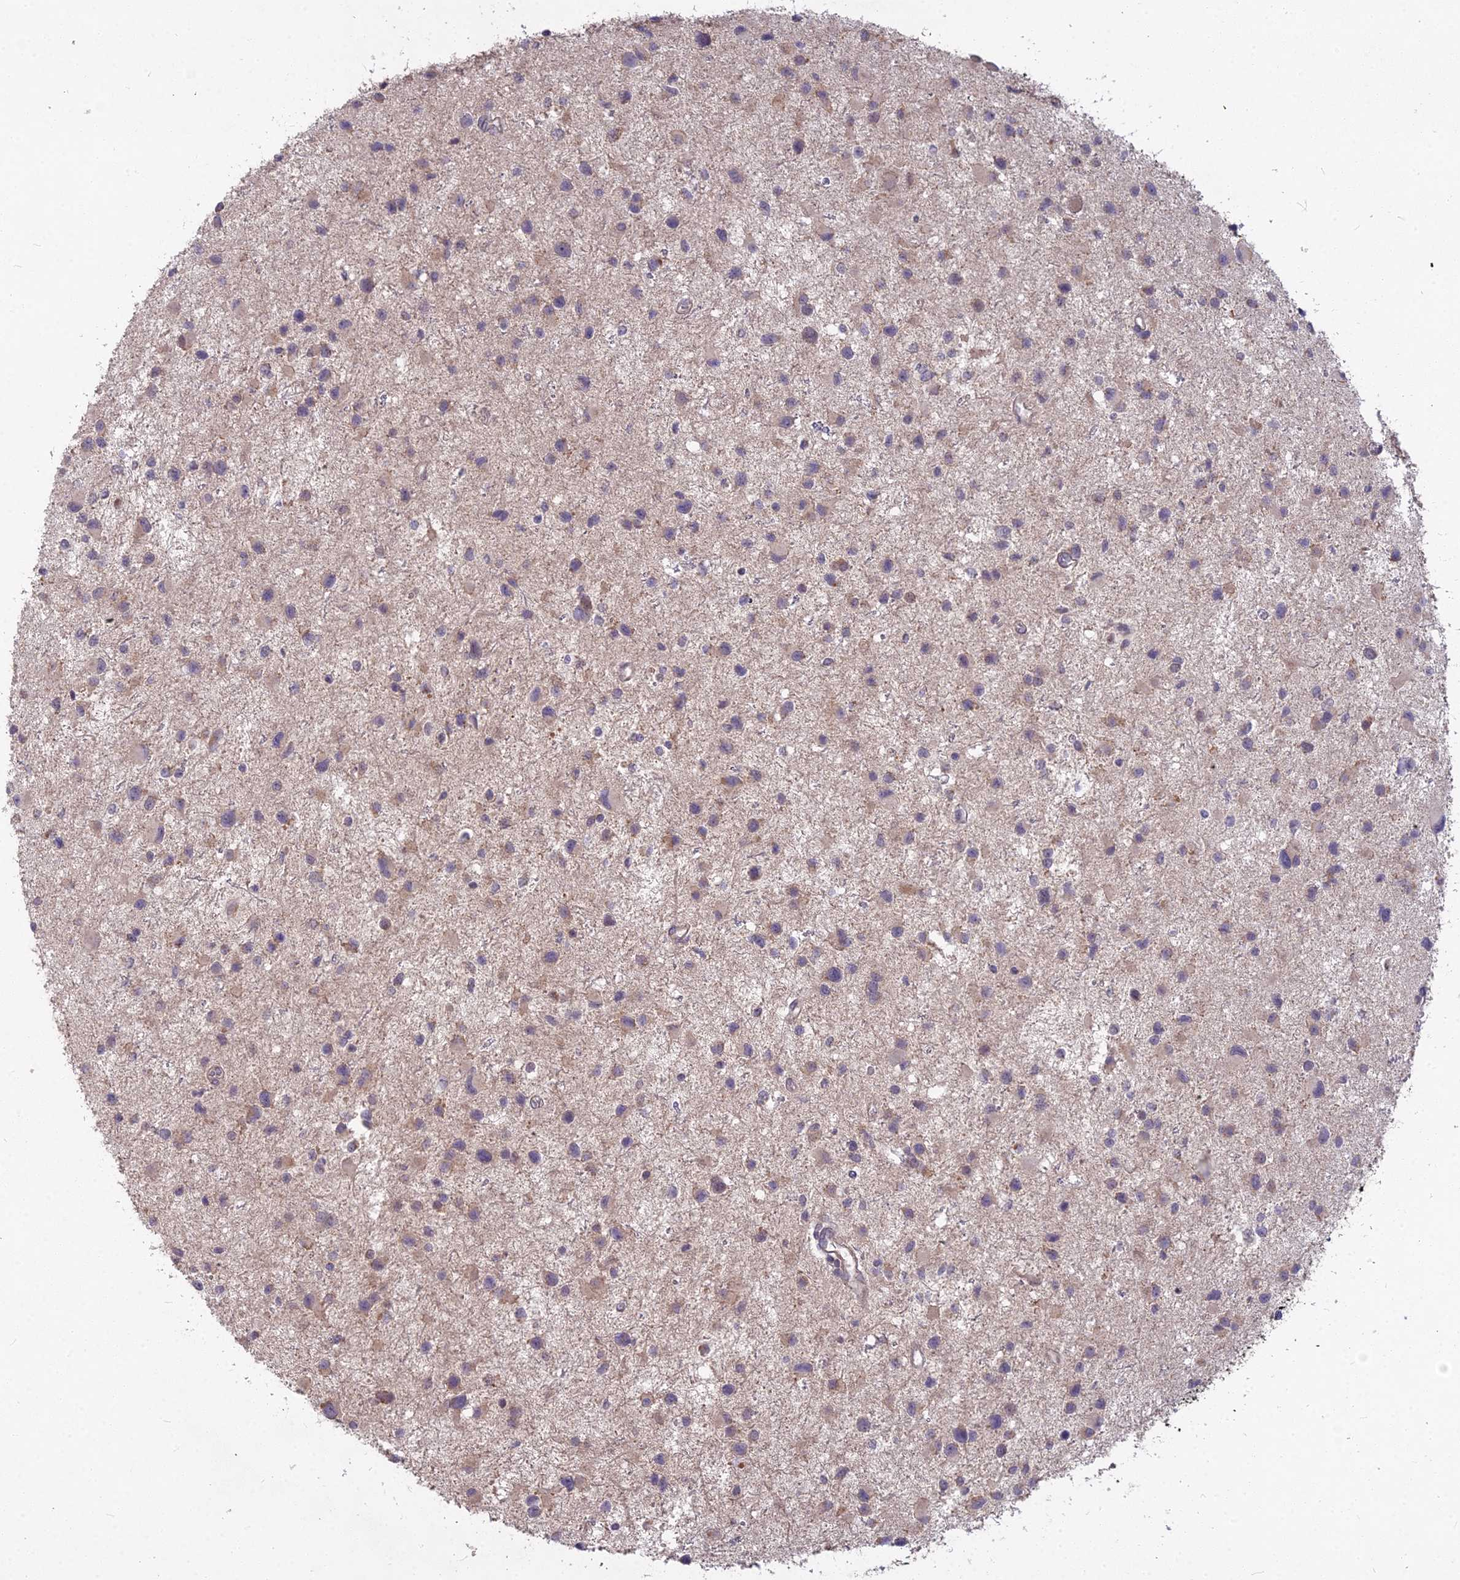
{"staining": {"intensity": "weak", "quantity": "25%-75%", "location": "cytoplasmic/membranous"}, "tissue": "glioma", "cell_type": "Tumor cells", "image_type": "cancer", "snomed": [{"axis": "morphology", "description": "Glioma, malignant, Low grade"}, {"axis": "topography", "description": "Brain"}], "caption": "Weak cytoplasmic/membranous protein staining is identified in approximately 25%-75% of tumor cells in malignant glioma (low-grade).", "gene": "MICU2", "patient": {"sex": "female", "age": 32}}